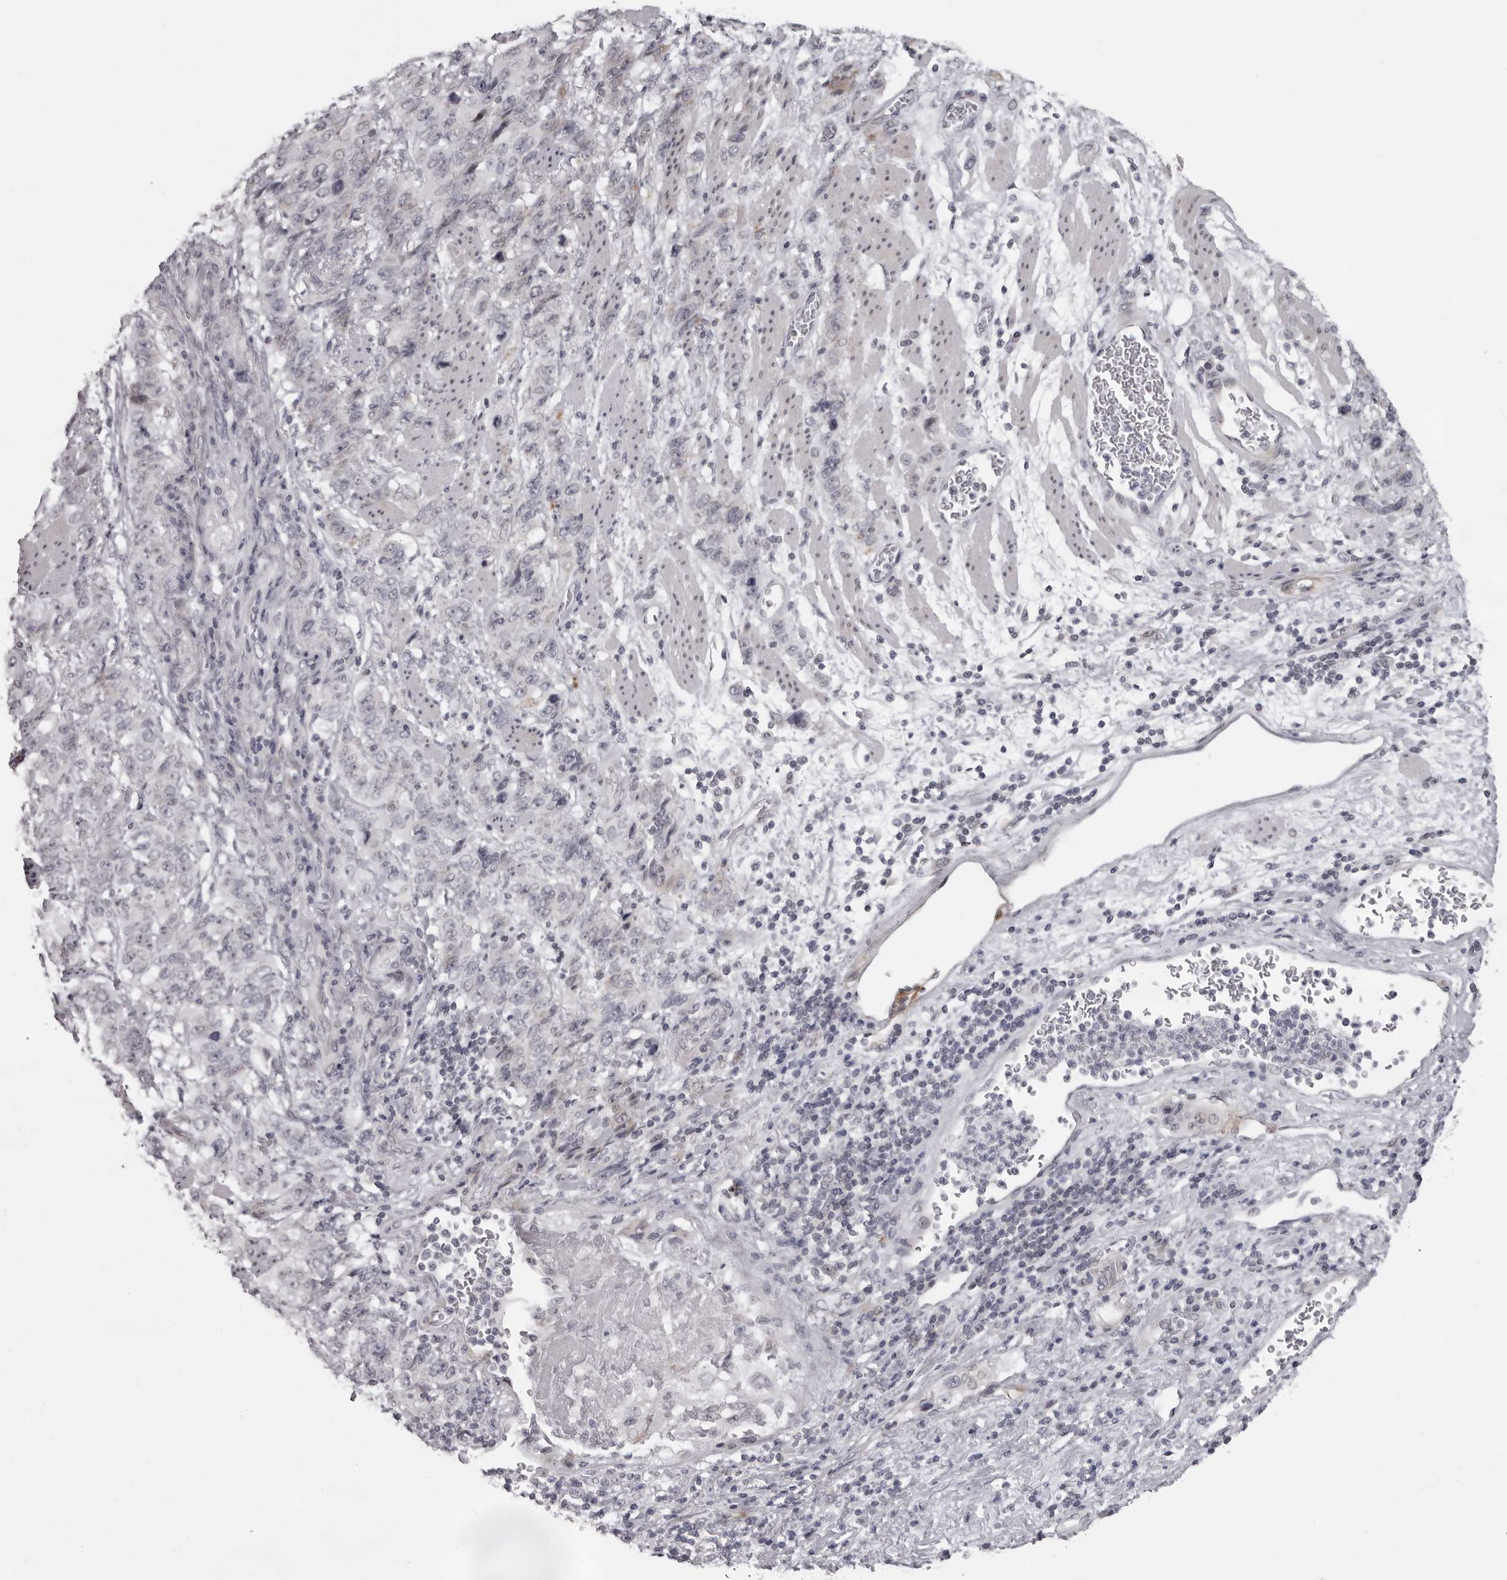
{"staining": {"intensity": "negative", "quantity": "none", "location": "none"}, "tissue": "stomach cancer", "cell_type": "Tumor cells", "image_type": "cancer", "snomed": [{"axis": "morphology", "description": "Adenocarcinoma, NOS"}, {"axis": "topography", "description": "Stomach"}], "caption": "DAB immunohistochemical staining of human adenocarcinoma (stomach) reveals no significant positivity in tumor cells.", "gene": "NUDT18", "patient": {"sex": "male", "age": 48}}